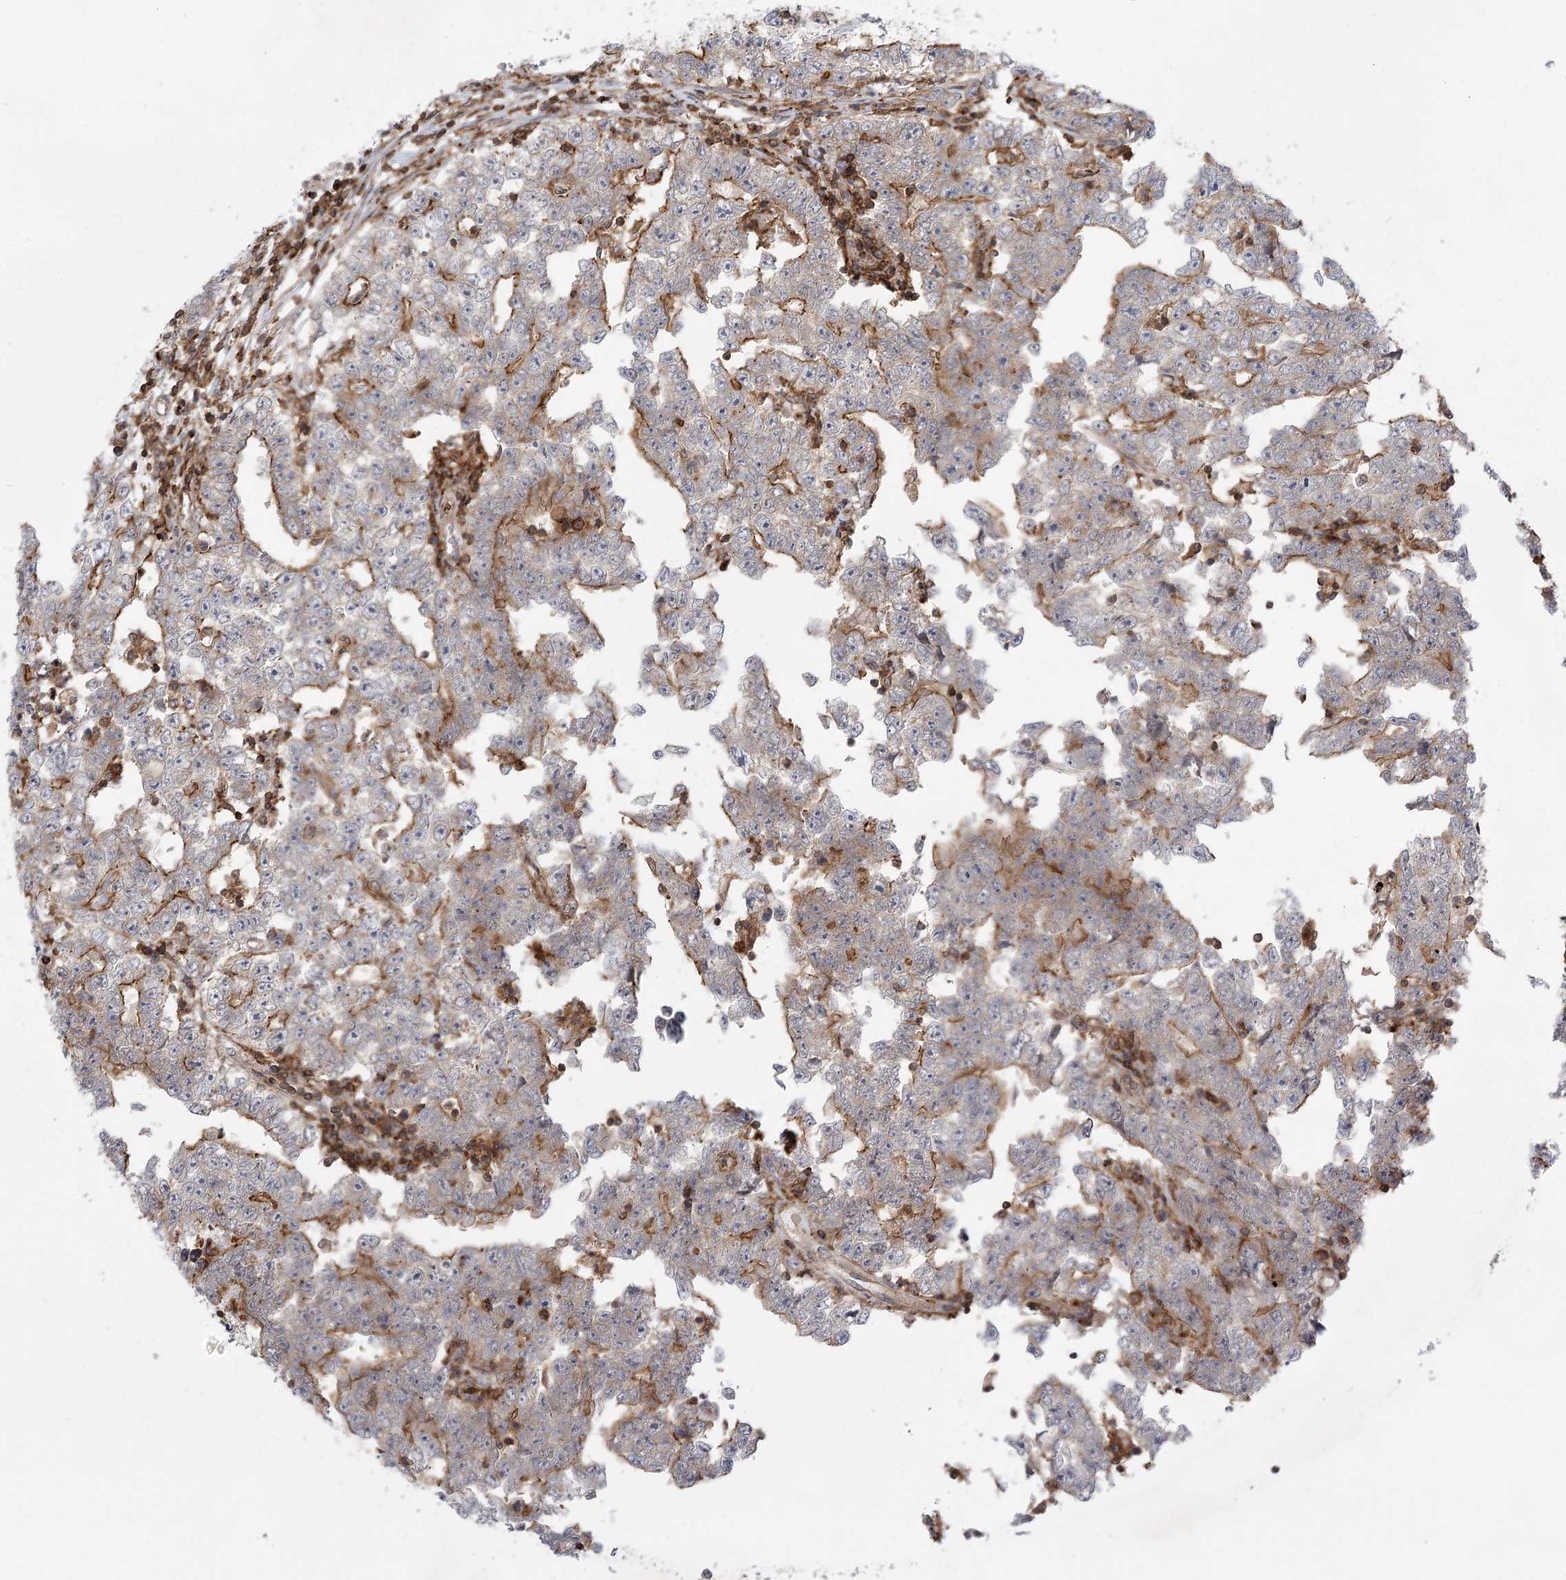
{"staining": {"intensity": "moderate", "quantity": ">75%", "location": "cytoplasmic/membranous"}, "tissue": "testis cancer", "cell_type": "Tumor cells", "image_type": "cancer", "snomed": [{"axis": "morphology", "description": "Carcinoma, Embryonal, NOS"}, {"axis": "topography", "description": "Testis"}], "caption": "IHC (DAB) staining of human testis cancer shows moderate cytoplasmic/membranous protein expression in about >75% of tumor cells. The protein of interest is shown in brown color, while the nuclei are stained blue.", "gene": "MEPE", "patient": {"sex": "male", "age": 25}}